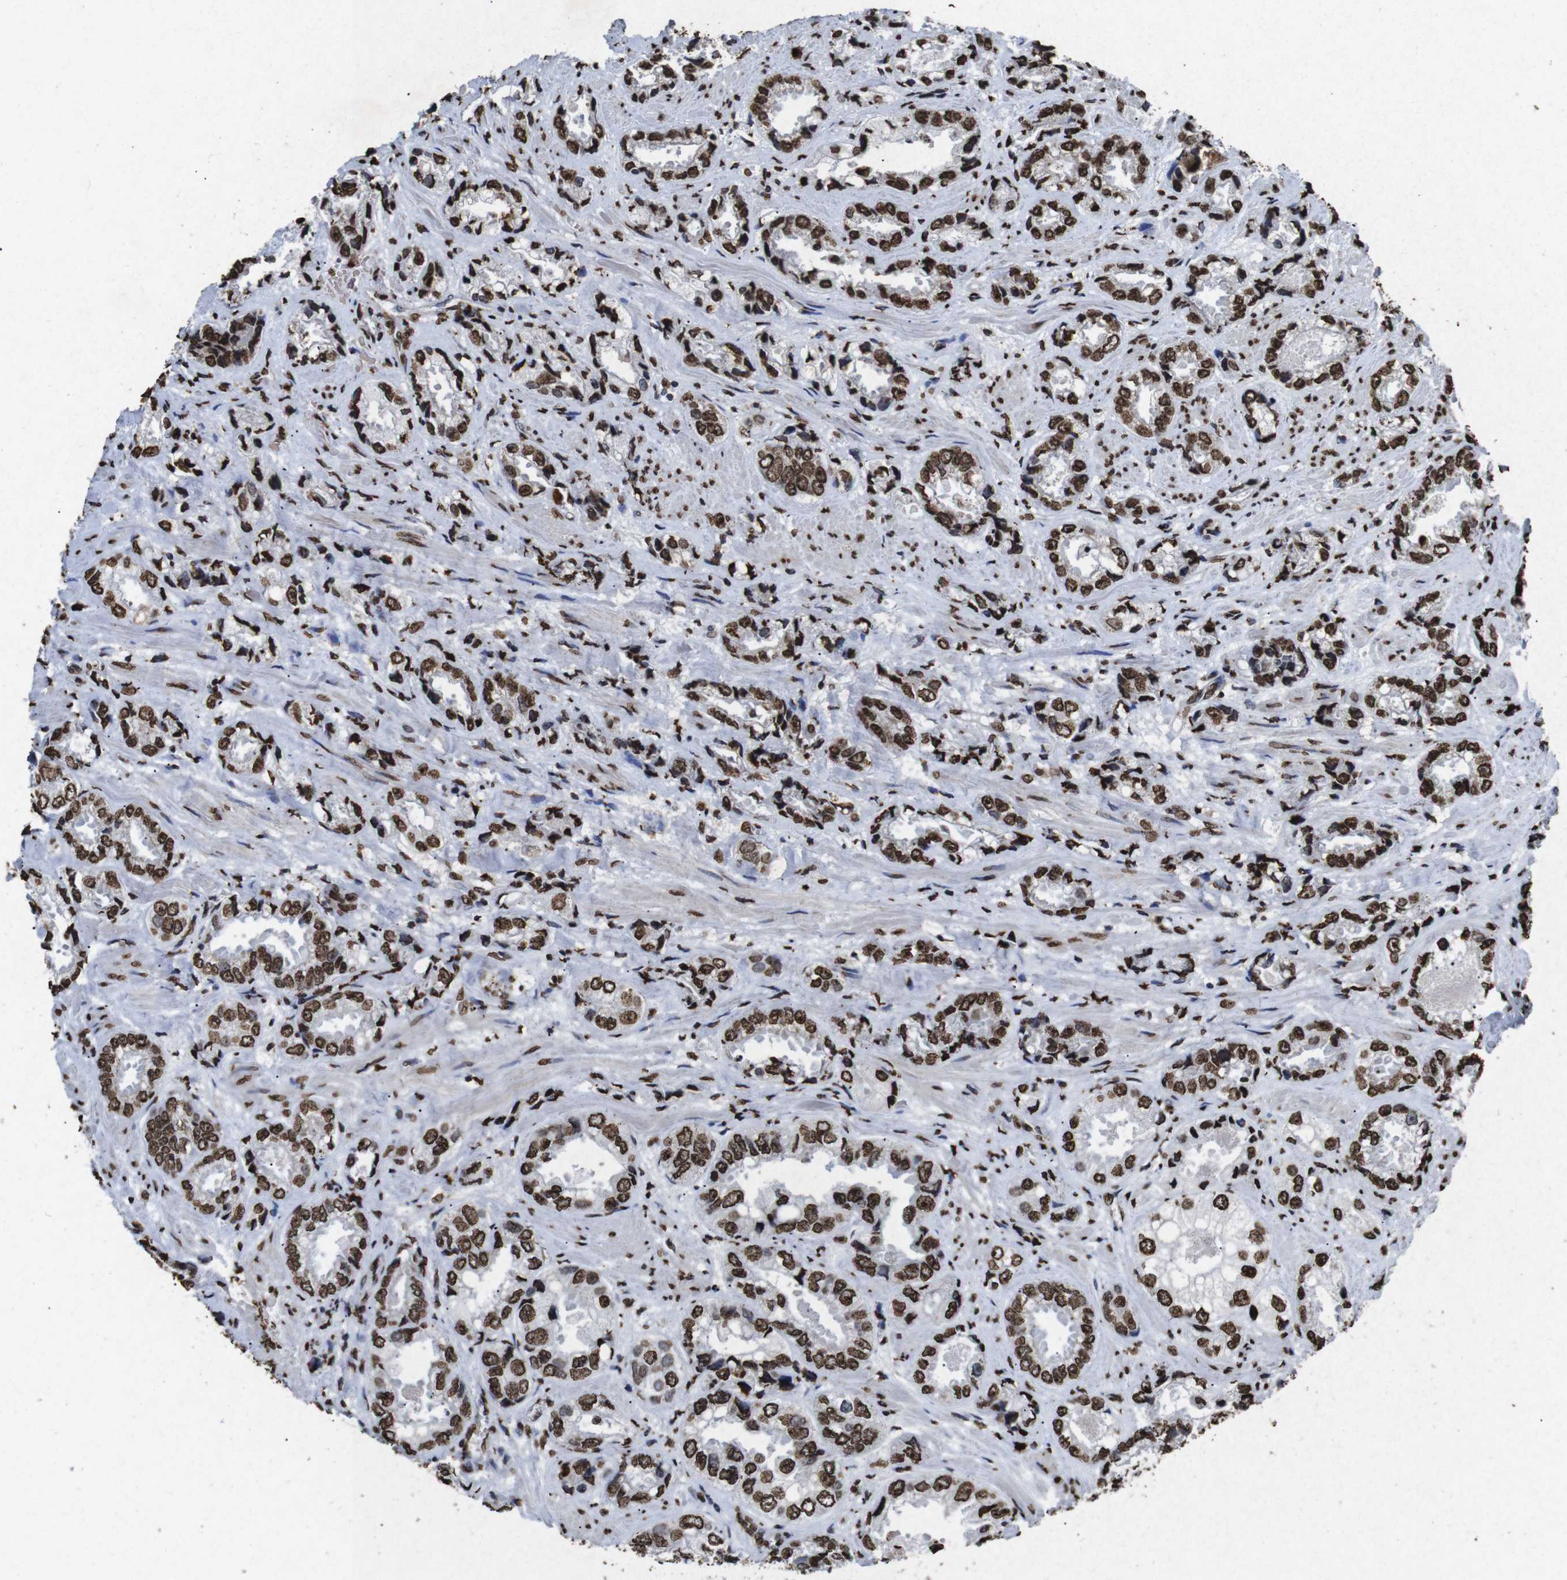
{"staining": {"intensity": "strong", "quantity": ">75%", "location": "nuclear"}, "tissue": "prostate cancer", "cell_type": "Tumor cells", "image_type": "cancer", "snomed": [{"axis": "morphology", "description": "Adenocarcinoma, High grade"}, {"axis": "topography", "description": "Prostate"}], "caption": "A brown stain labels strong nuclear positivity of a protein in prostate adenocarcinoma (high-grade) tumor cells.", "gene": "MDM2", "patient": {"sex": "male", "age": 61}}